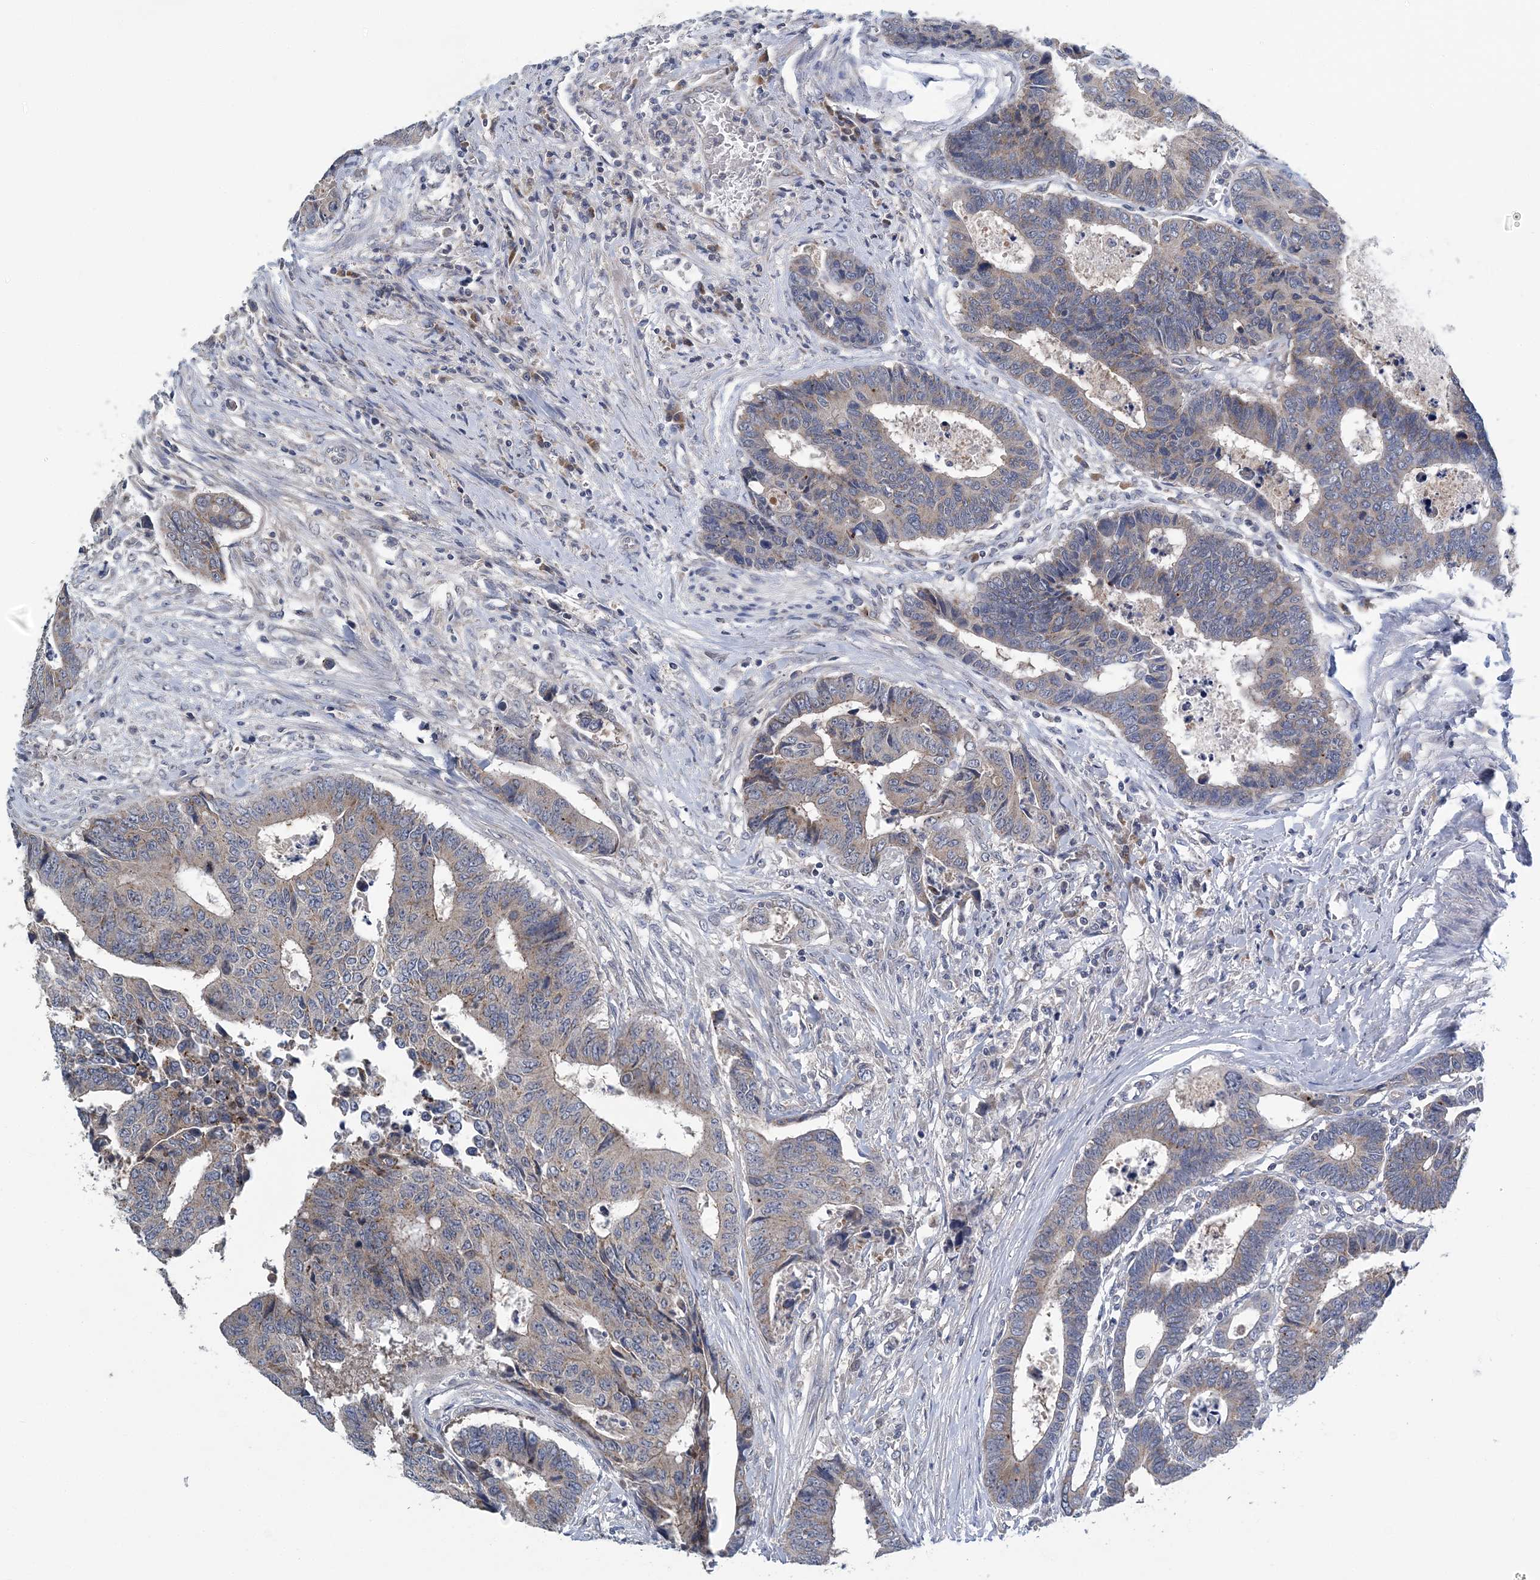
{"staining": {"intensity": "weak", "quantity": "25%-75%", "location": "cytoplasmic/membranous"}, "tissue": "colorectal cancer", "cell_type": "Tumor cells", "image_type": "cancer", "snomed": [{"axis": "morphology", "description": "Adenocarcinoma, NOS"}, {"axis": "topography", "description": "Rectum"}], "caption": "A histopathology image showing weak cytoplasmic/membranous expression in about 25%-75% of tumor cells in colorectal adenocarcinoma, as visualized by brown immunohistochemical staining.", "gene": "COPE", "patient": {"sex": "male", "age": 84}}